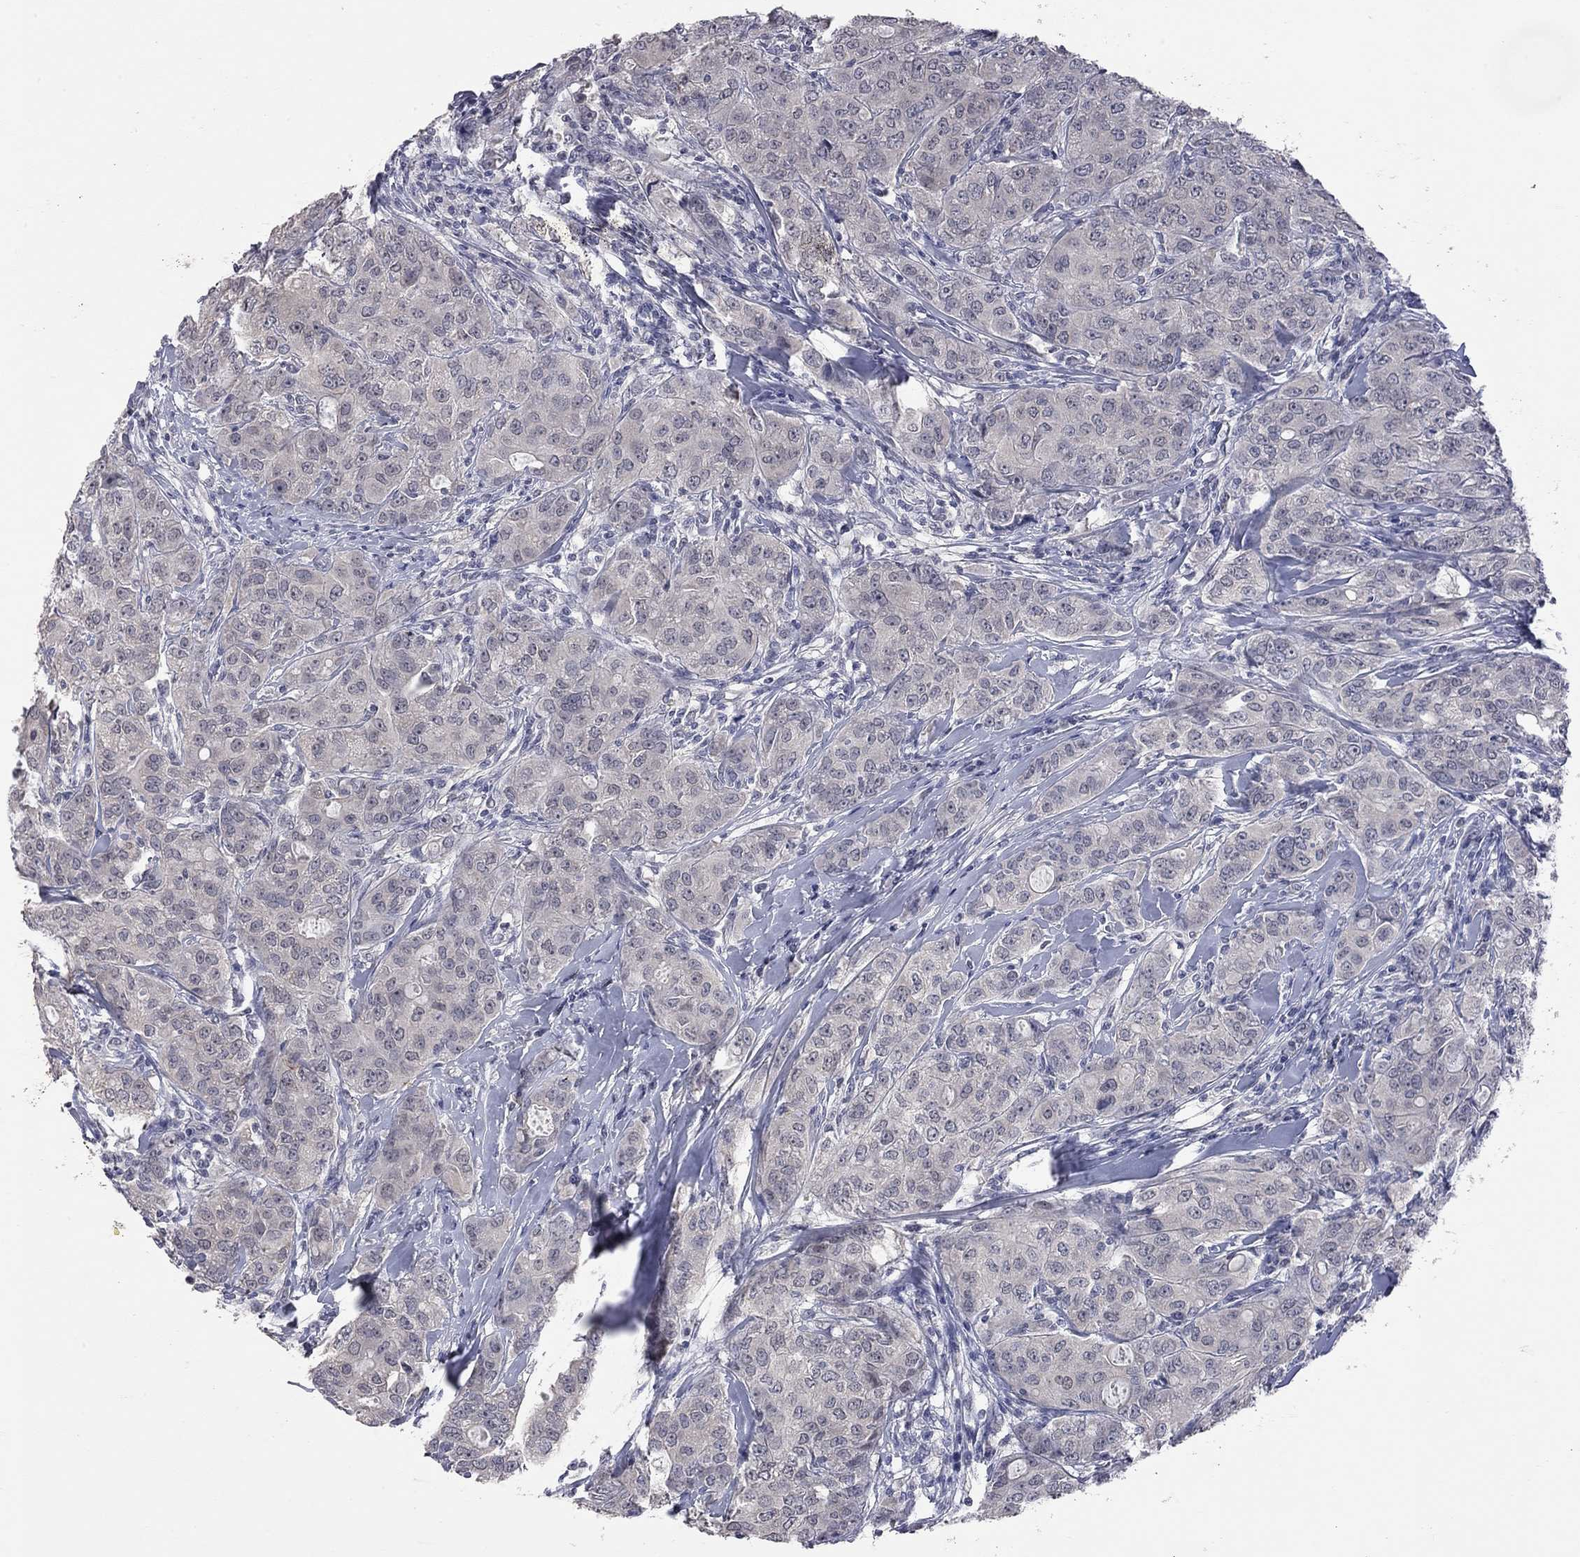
{"staining": {"intensity": "negative", "quantity": "none", "location": "none"}, "tissue": "breast cancer", "cell_type": "Tumor cells", "image_type": "cancer", "snomed": [{"axis": "morphology", "description": "Duct carcinoma"}, {"axis": "topography", "description": "Breast"}], "caption": "IHC histopathology image of intraductal carcinoma (breast) stained for a protein (brown), which reveals no staining in tumor cells.", "gene": "FABP12", "patient": {"sex": "female", "age": 43}}